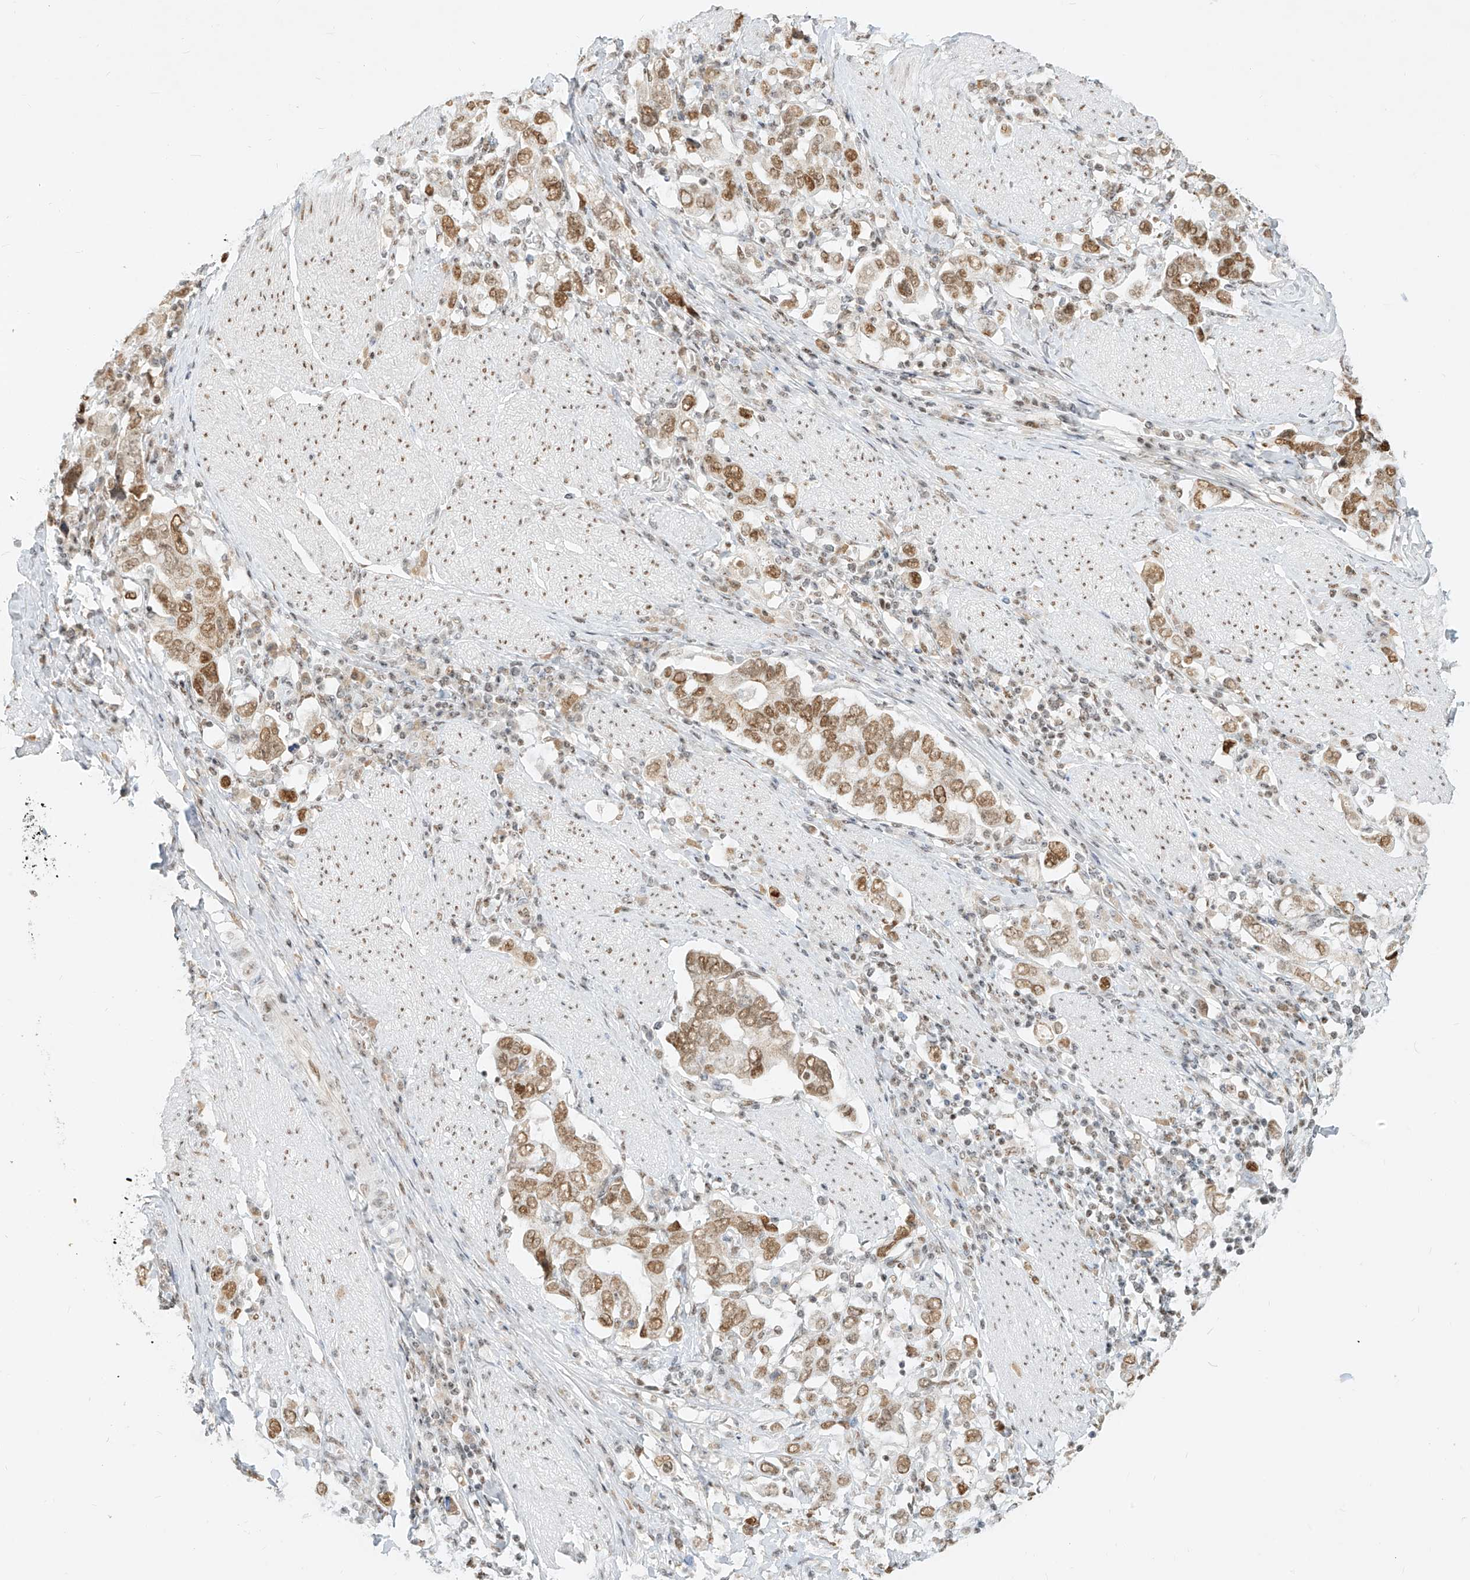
{"staining": {"intensity": "moderate", "quantity": ">75%", "location": "nuclear"}, "tissue": "stomach cancer", "cell_type": "Tumor cells", "image_type": "cancer", "snomed": [{"axis": "morphology", "description": "Adenocarcinoma, NOS"}, {"axis": "topography", "description": "Stomach, upper"}], "caption": "Protein expression analysis of stomach cancer (adenocarcinoma) exhibits moderate nuclear positivity in approximately >75% of tumor cells.", "gene": "NHSL1", "patient": {"sex": "male", "age": 62}}